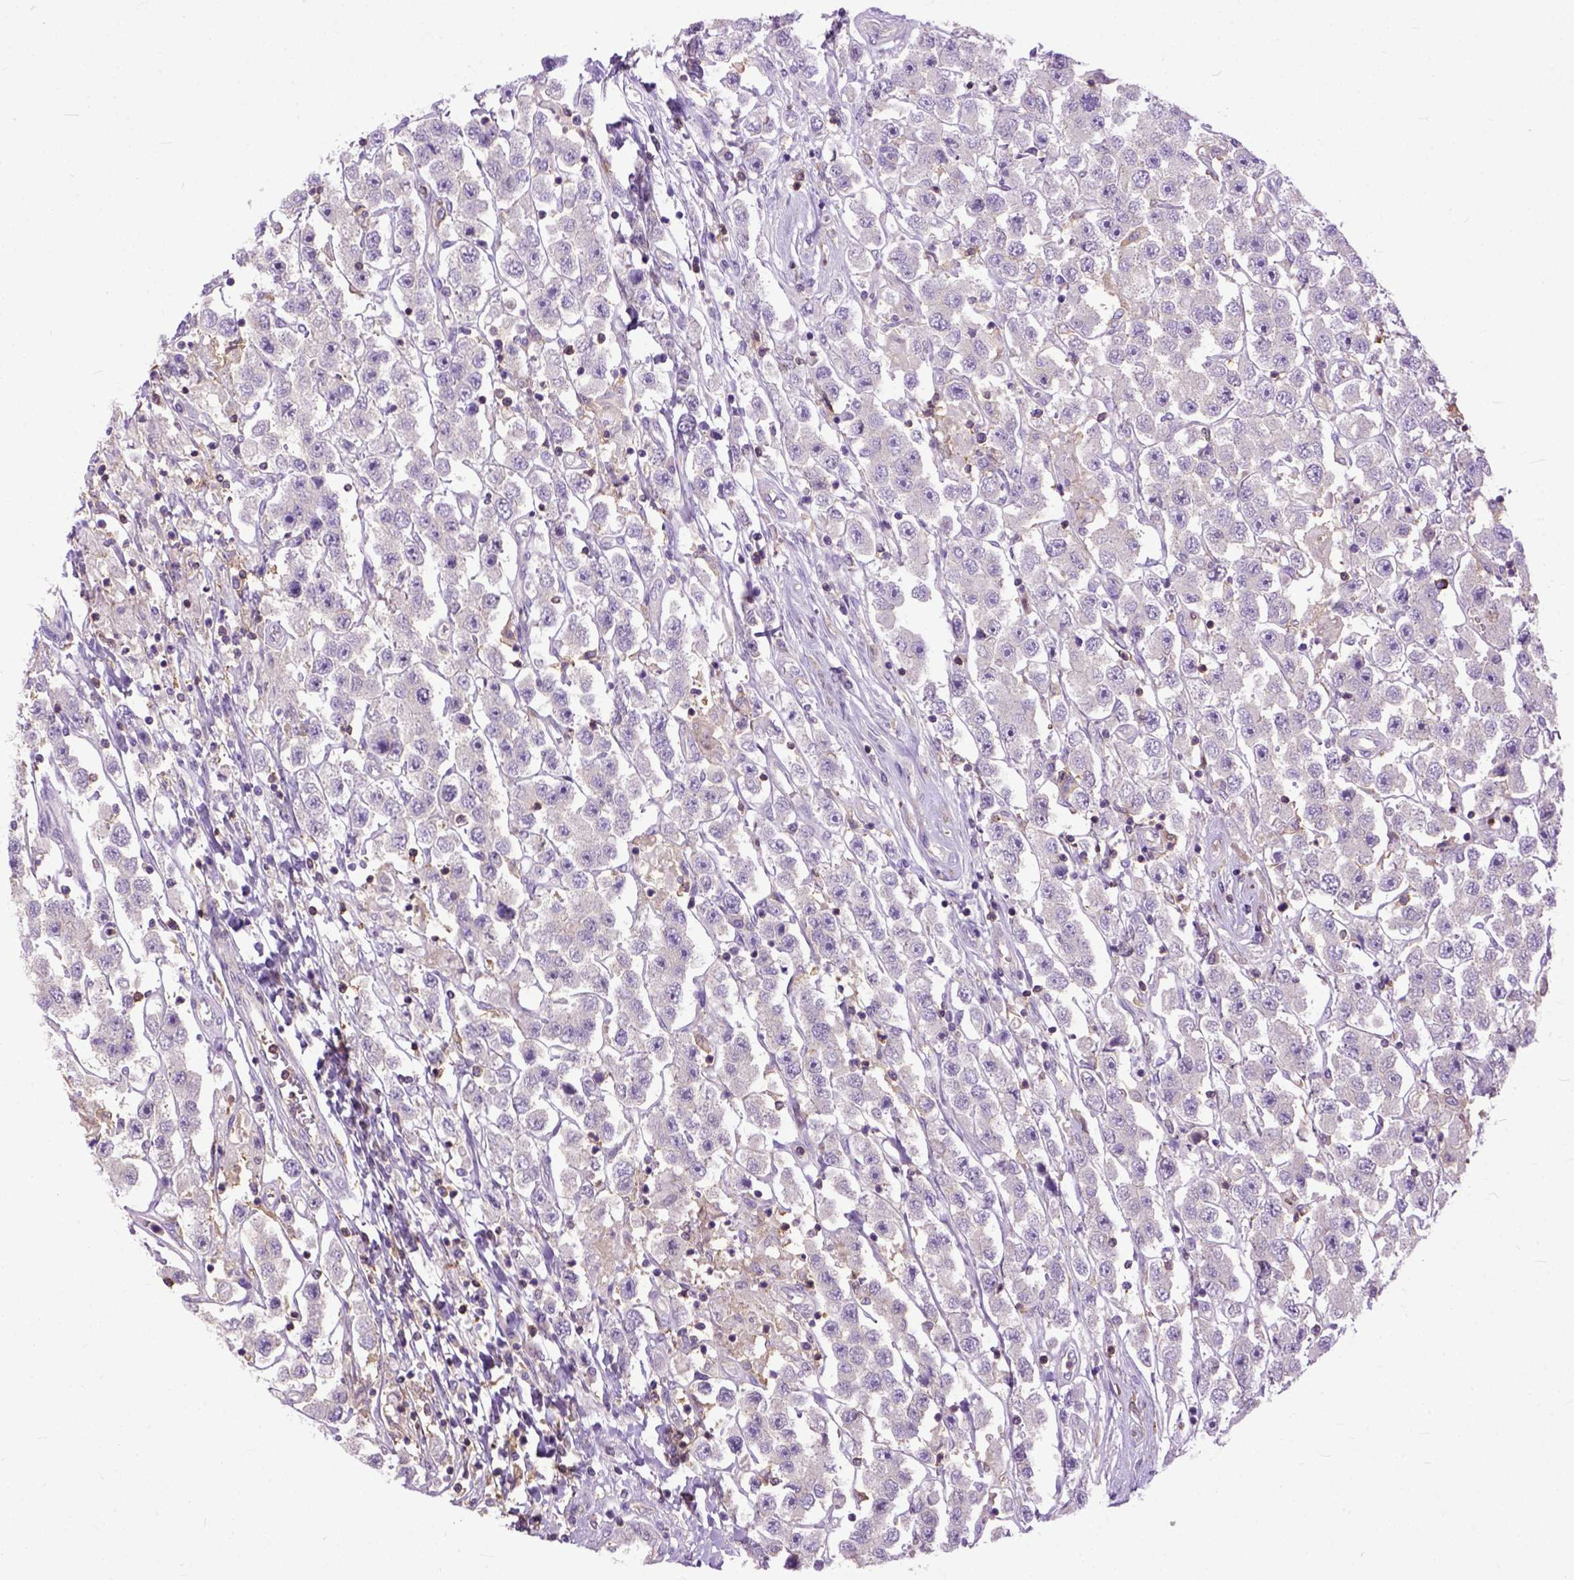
{"staining": {"intensity": "weak", "quantity": "<25%", "location": "cytoplasmic/membranous"}, "tissue": "testis cancer", "cell_type": "Tumor cells", "image_type": "cancer", "snomed": [{"axis": "morphology", "description": "Seminoma, NOS"}, {"axis": "topography", "description": "Testis"}], "caption": "Immunohistochemistry histopathology image of neoplastic tissue: human testis cancer (seminoma) stained with DAB displays no significant protein positivity in tumor cells.", "gene": "NAMPT", "patient": {"sex": "male", "age": 45}}